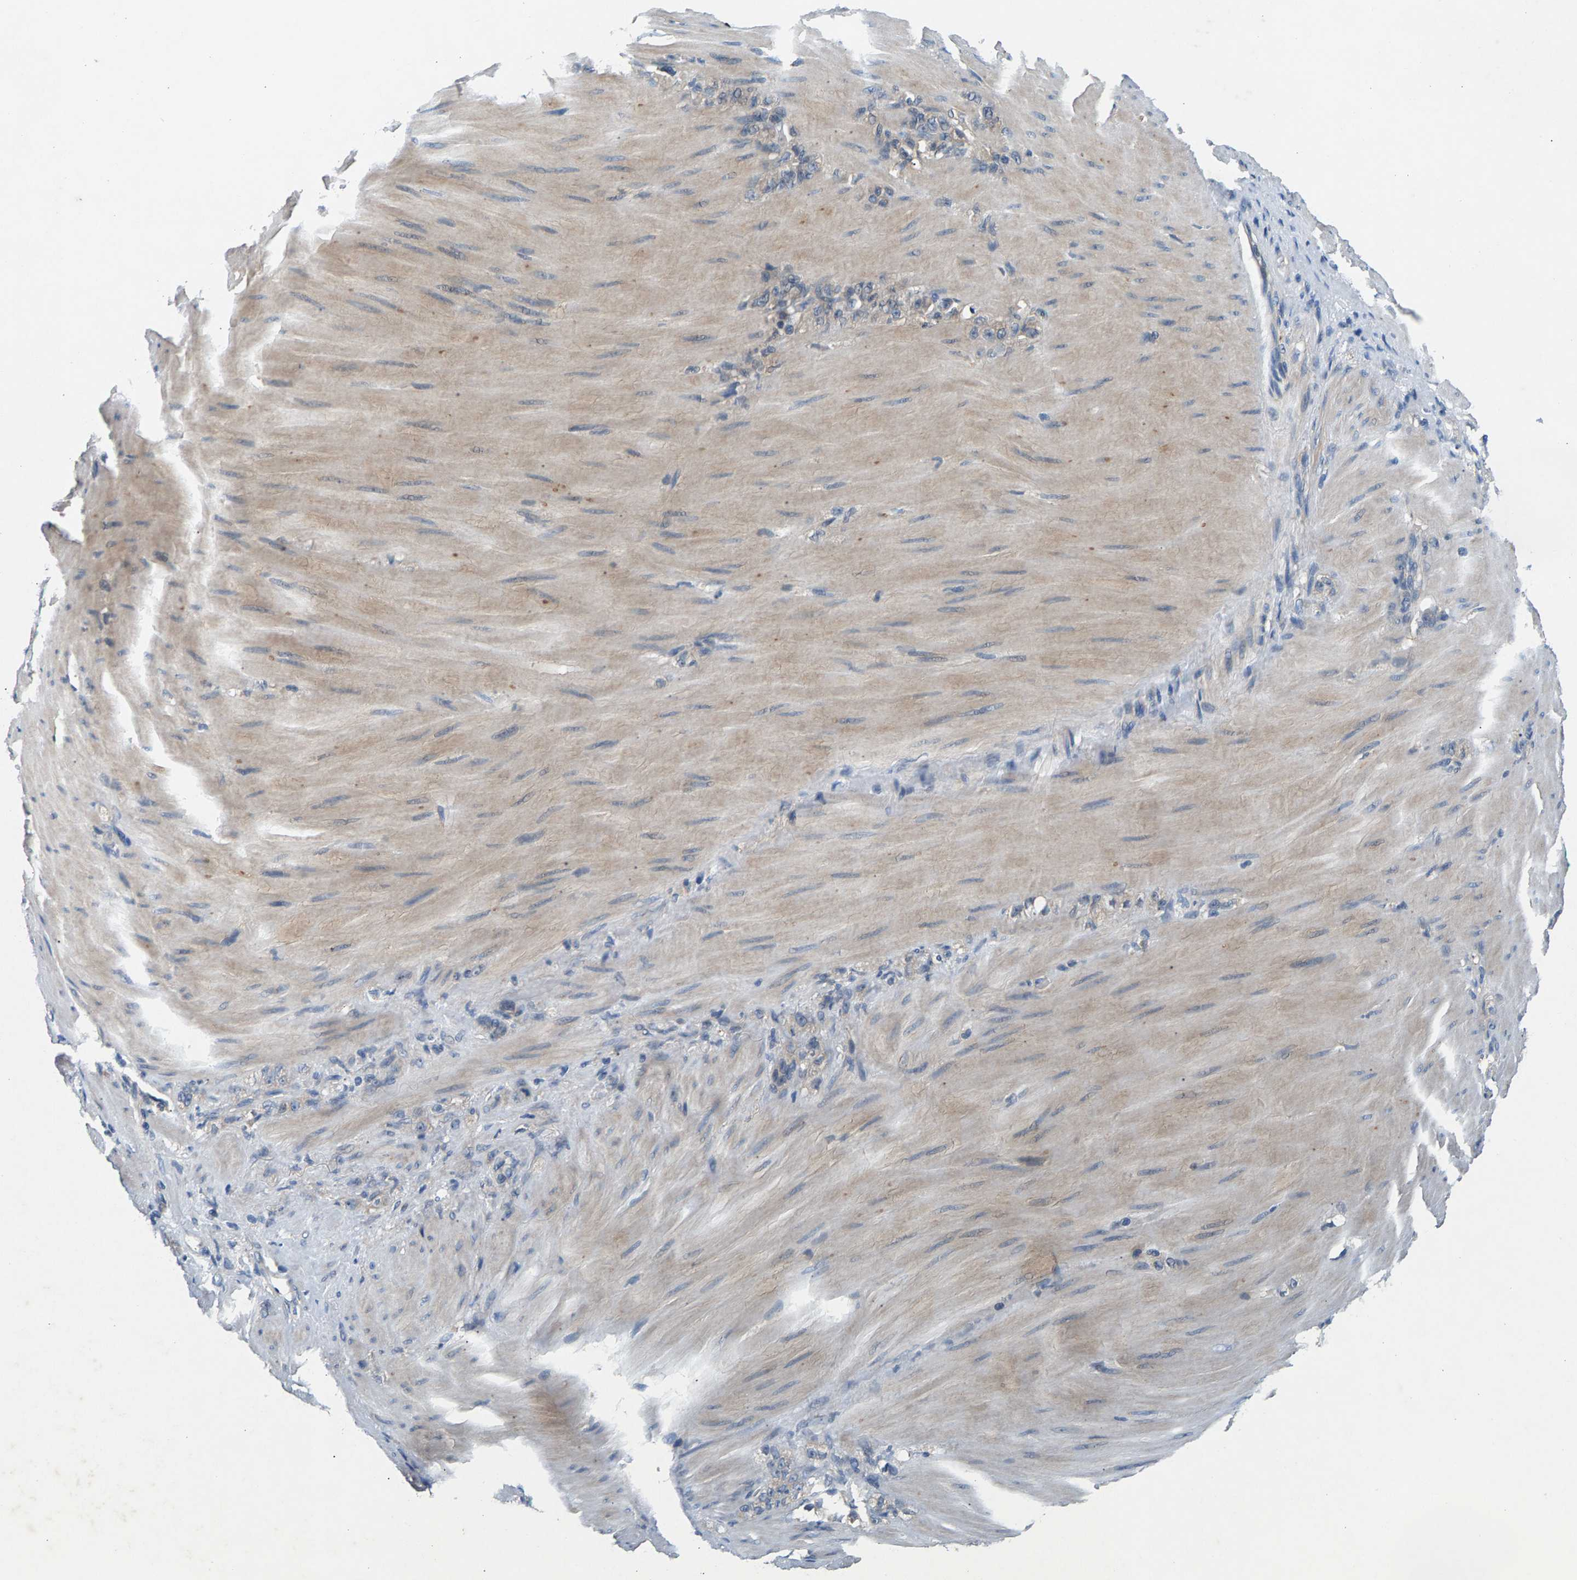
{"staining": {"intensity": "negative", "quantity": "none", "location": "none"}, "tissue": "stomach cancer", "cell_type": "Tumor cells", "image_type": "cancer", "snomed": [{"axis": "morphology", "description": "Normal tissue, NOS"}, {"axis": "morphology", "description": "Adenocarcinoma, NOS"}, {"axis": "topography", "description": "Stomach"}], "caption": "This is an immunohistochemistry (IHC) photomicrograph of stomach cancer. There is no staining in tumor cells.", "gene": "NT5C", "patient": {"sex": "male", "age": 82}}